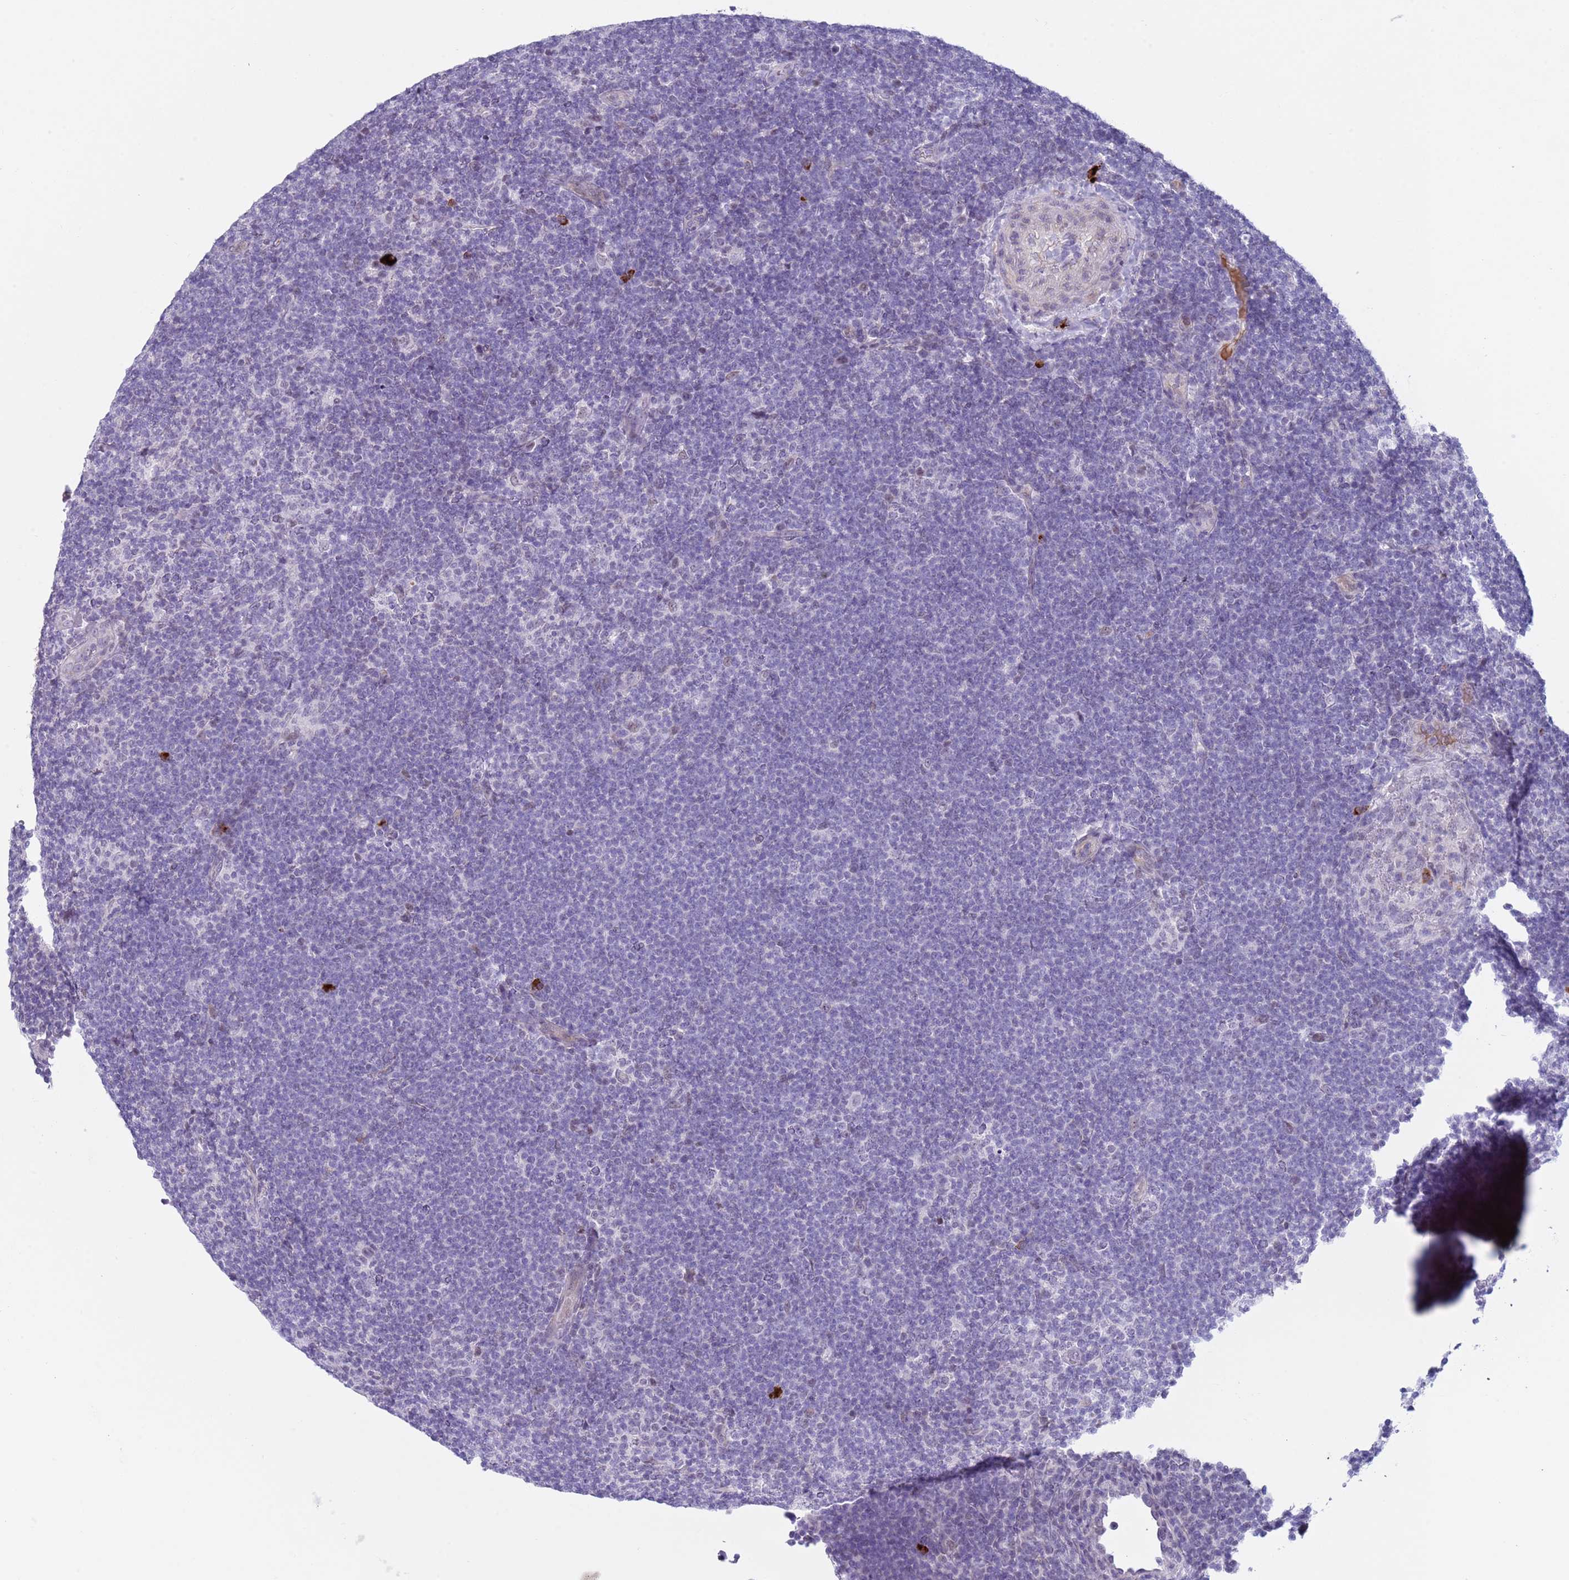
{"staining": {"intensity": "negative", "quantity": "none", "location": "none"}, "tissue": "lymphoma", "cell_type": "Tumor cells", "image_type": "cancer", "snomed": [{"axis": "morphology", "description": "Hodgkin's disease, NOS"}, {"axis": "topography", "description": "Lymph node"}], "caption": "This is a histopathology image of immunohistochemistry (IHC) staining of lymphoma, which shows no staining in tumor cells. (DAB immunohistochemistry with hematoxylin counter stain).", "gene": "NPAP1", "patient": {"sex": "female", "age": 57}}